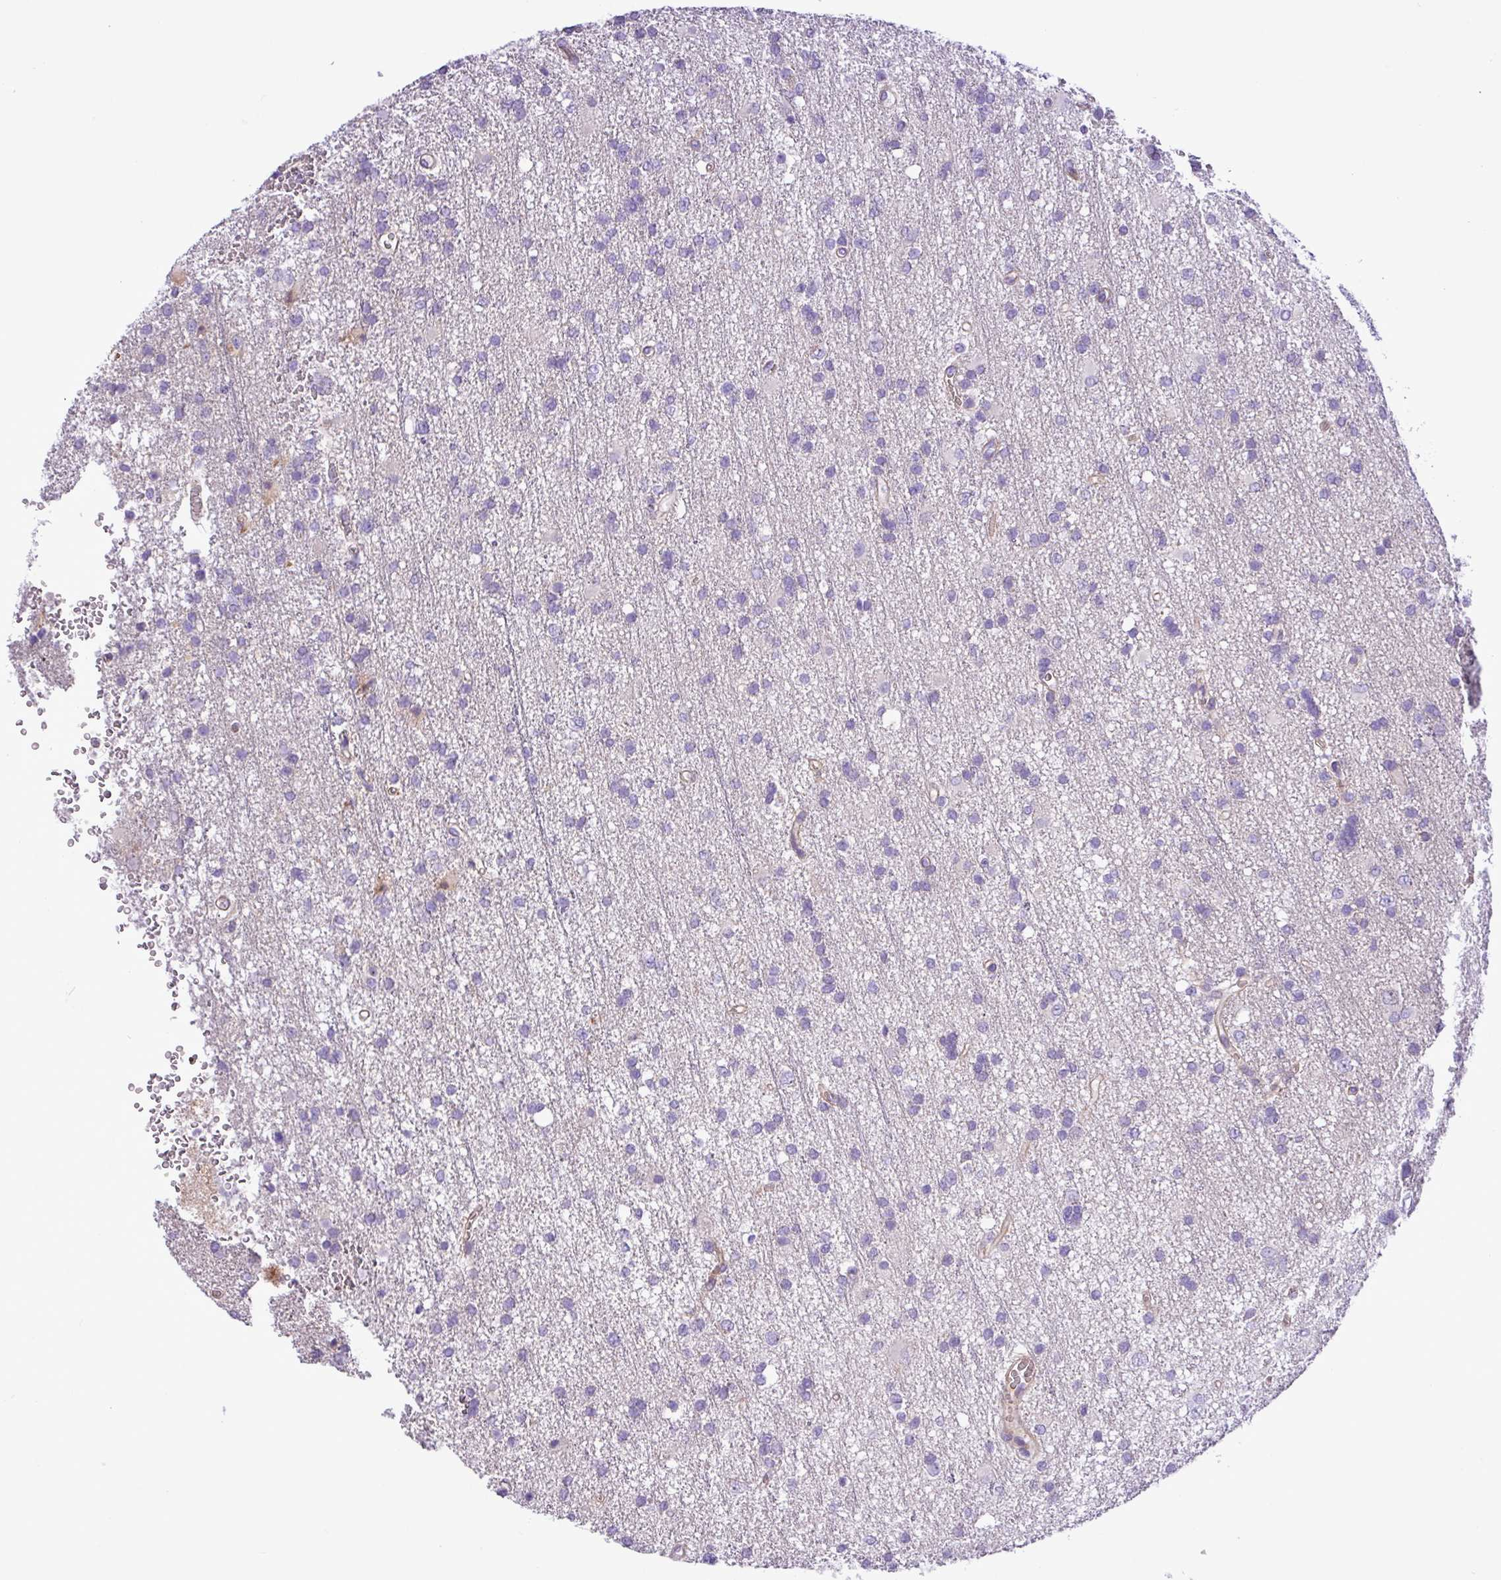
{"staining": {"intensity": "negative", "quantity": "none", "location": "none"}, "tissue": "glioma", "cell_type": "Tumor cells", "image_type": "cancer", "snomed": [{"axis": "morphology", "description": "Glioma, malignant, High grade"}, {"axis": "topography", "description": "Brain"}], "caption": "A photomicrograph of malignant glioma (high-grade) stained for a protein reveals no brown staining in tumor cells.", "gene": "C11orf91", "patient": {"sex": "female", "age": 74}}